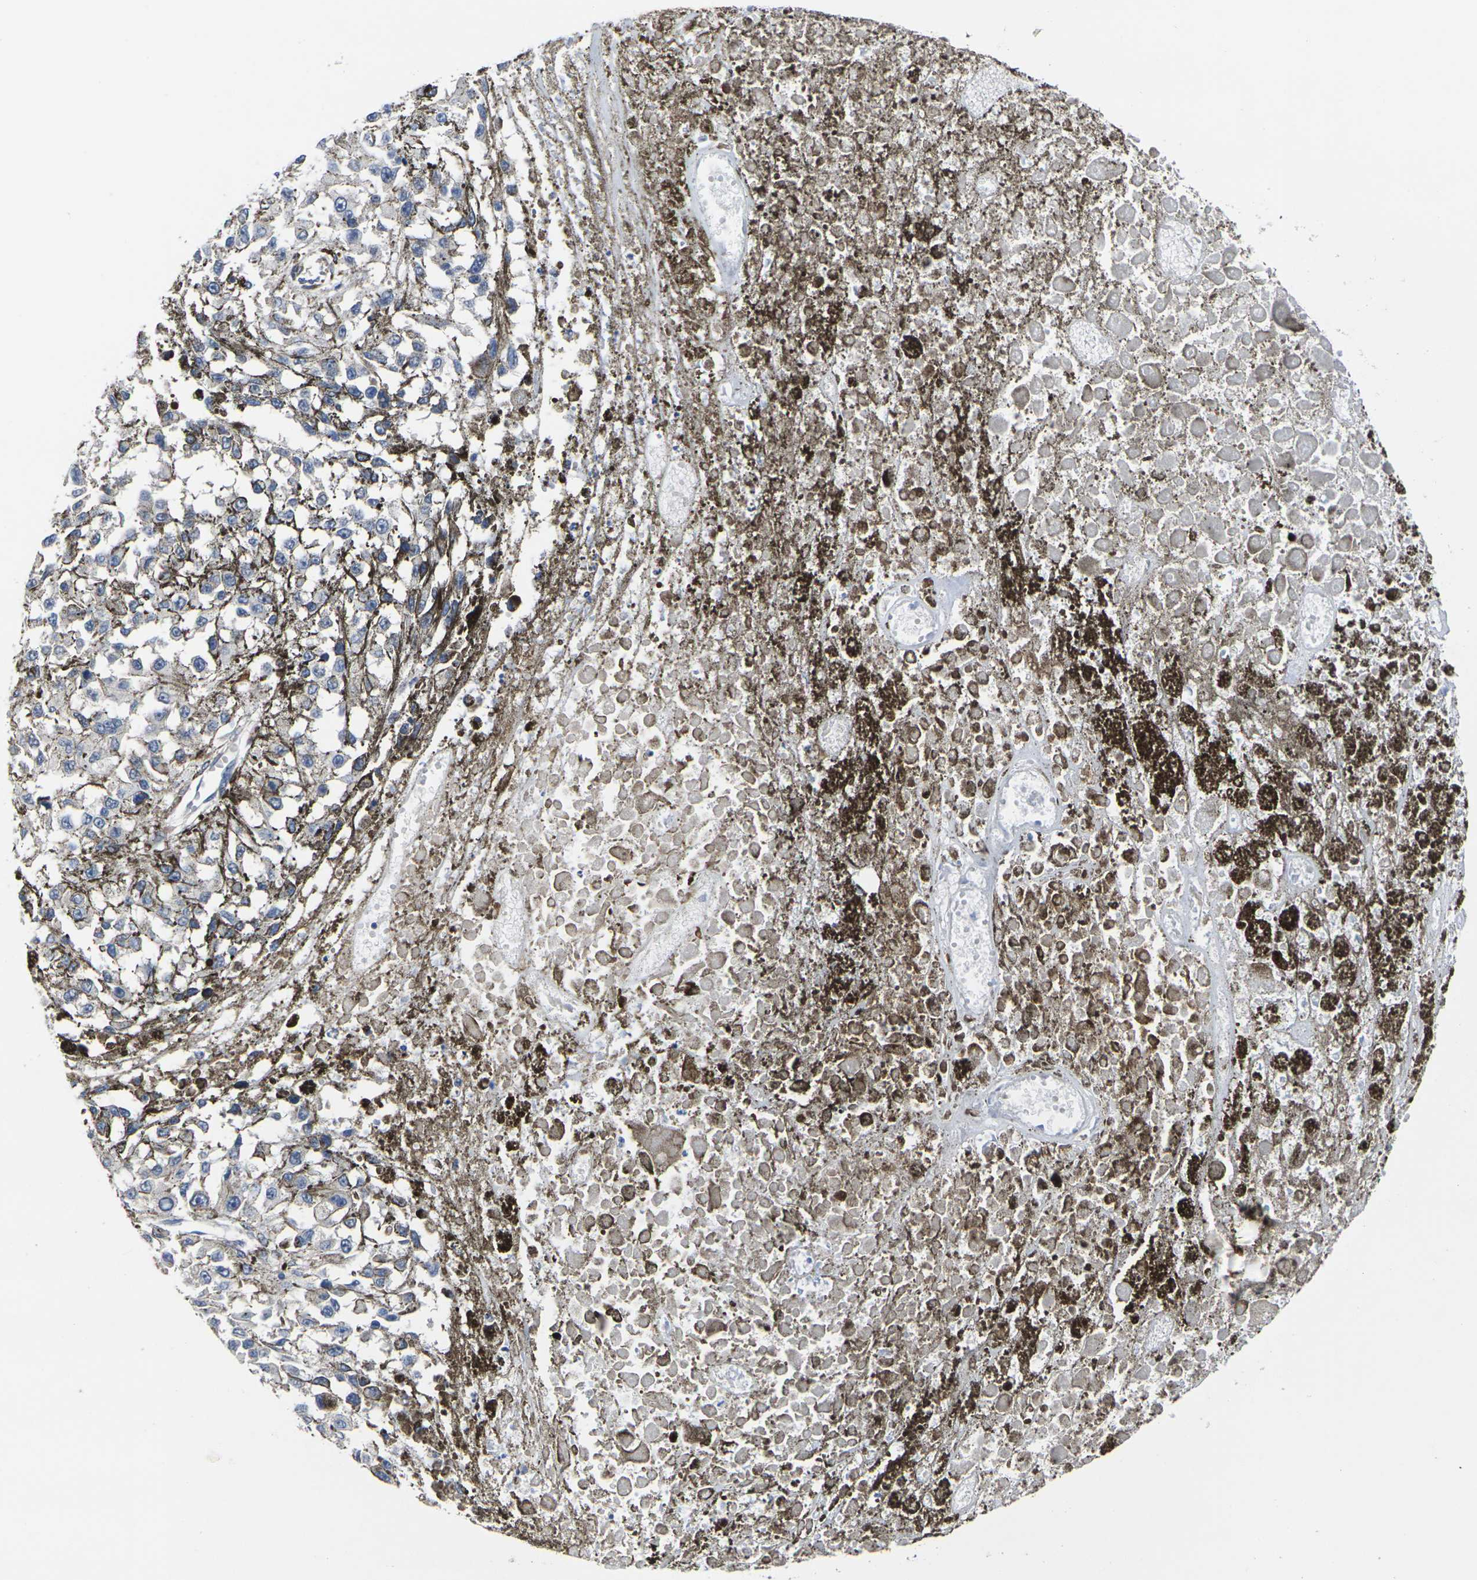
{"staining": {"intensity": "negative", "quantity": "none", "location": "none"}, "tissue": "melanoma", "cell_type": "Tumor cells", "image_type": "cancer", "snomed": [{"axis": "morphology", "description": "Malignant melanoma, Metastatic site"}, {"axis": "topography", "description": "Lymph node"}], "caption": "DAB (3,3'-diaminobenzidine) immunohistochemical staining of human melanoma exhibits no significant staining in tumor cells. (Immunohistochemistry (ihc), brightfield microscopy, high magnification).", "gene": "CYP2C8", "patient": {"sex": "male", "age": 59}}